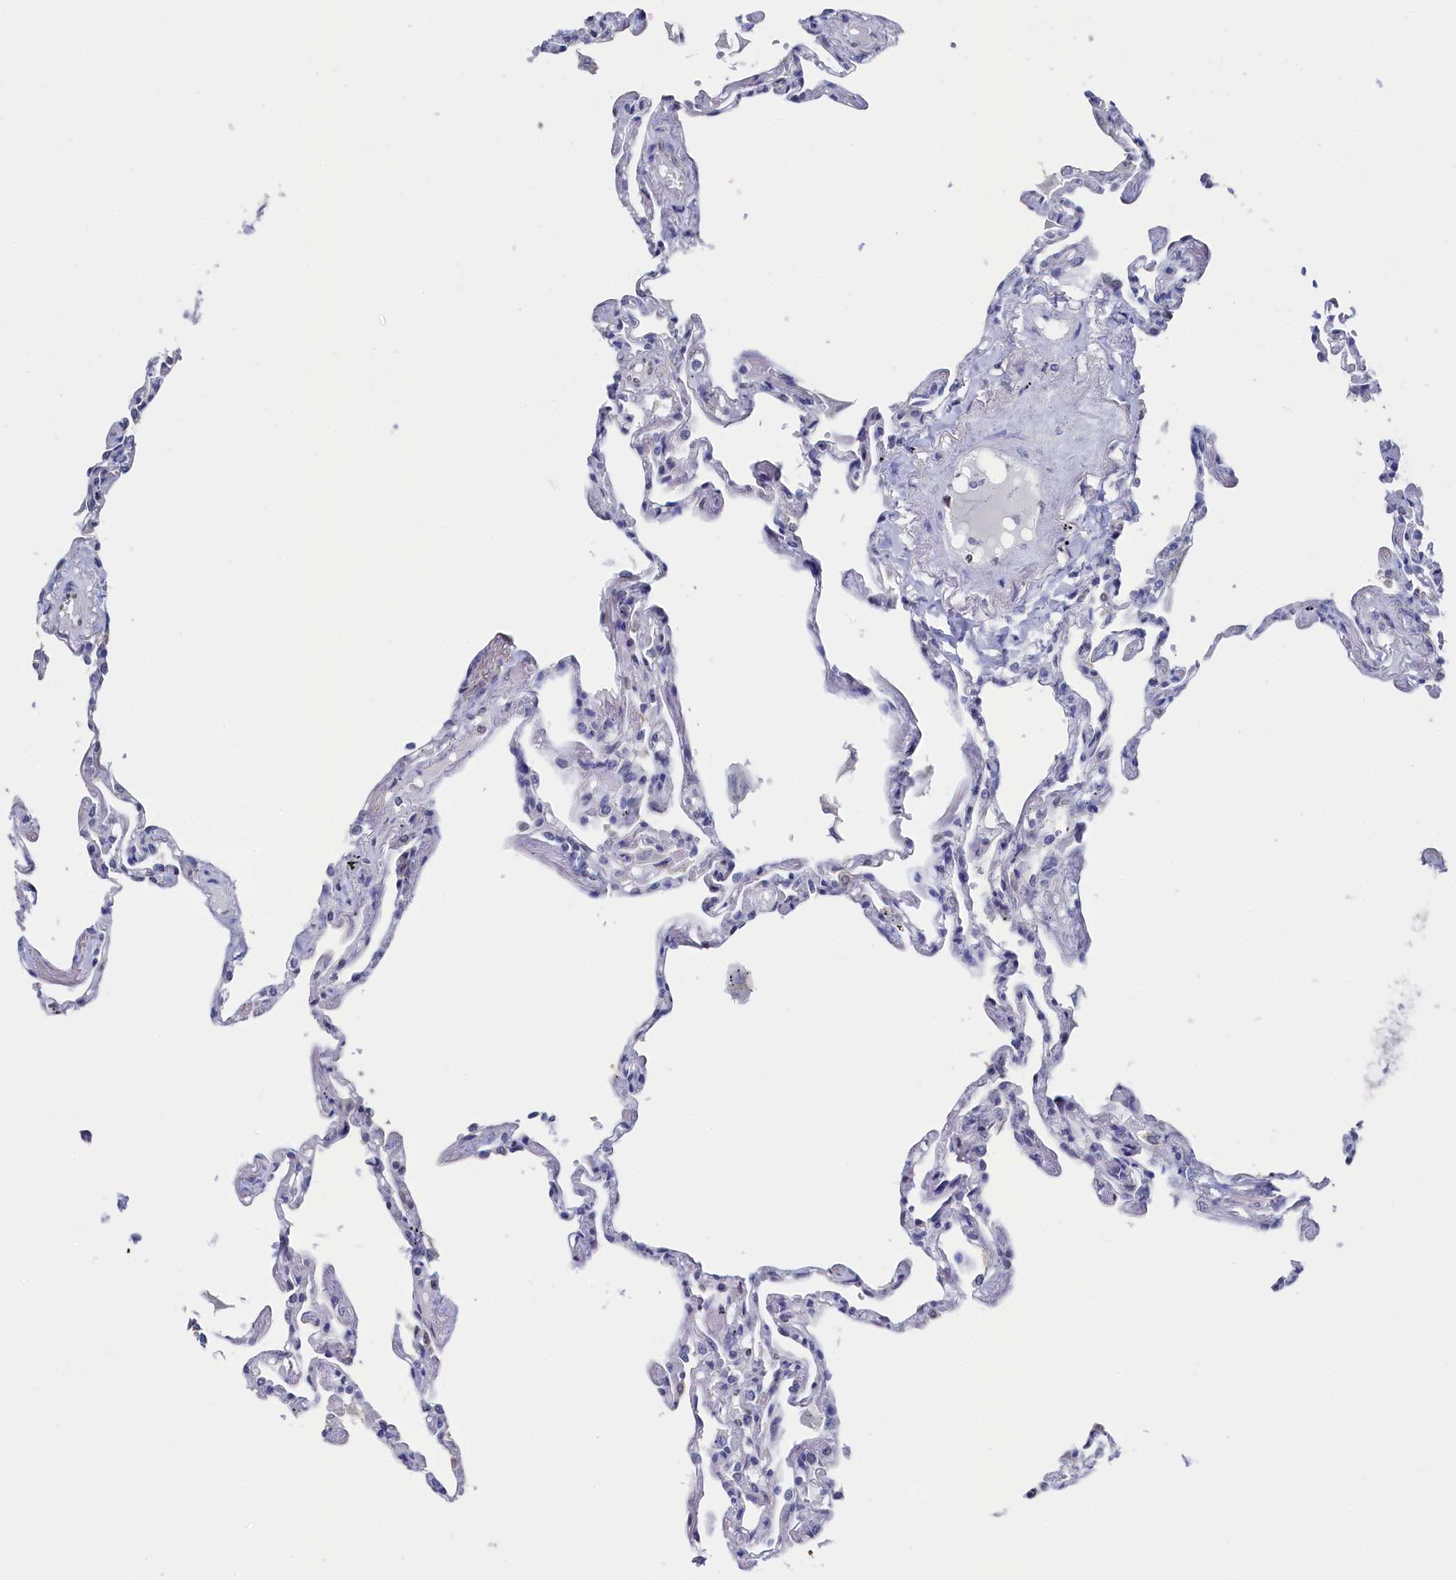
{"staining": {"intensity": "negative", "quantity": "none", "location": "none"}, "tissue": "lung", "cell_type": "Alveolar cells", "image_type": "normal", "snomed": [{"axis": "morphology", "description": "Normal tissue, NOS"}, {"axis": "topography", "description": "Lung"}], "caption": "Immunohistochemistry histopathology image of unremarkable lung: lung stained with DAB shows no significant protein staining in alveolar cells.", "gene": "C11orf54", "patient": {"sex": "female", "age": 67}}